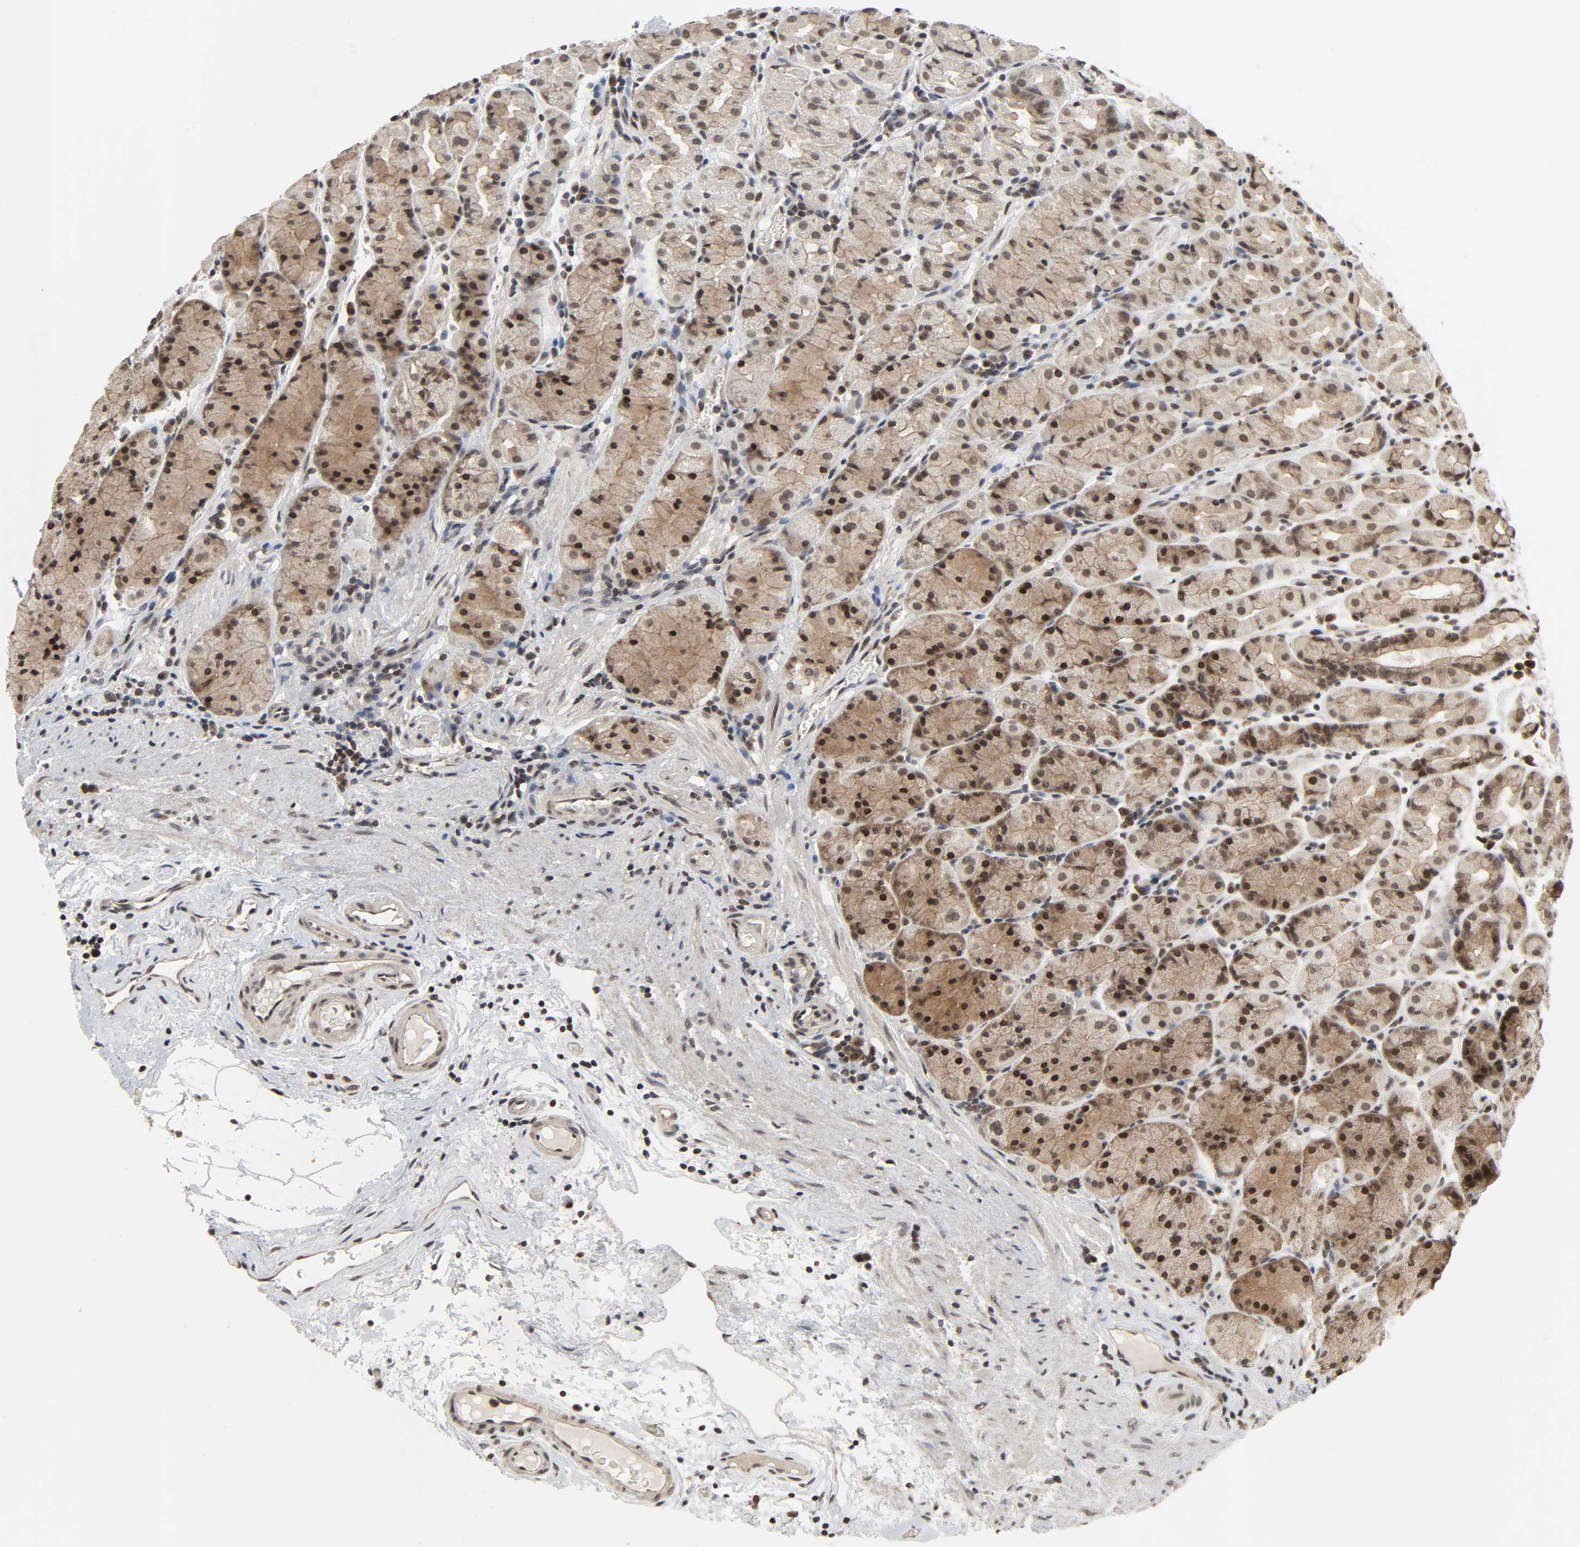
{"staining": {"intensity": "moderate", "quantity": ">75%", "location": "cytoplasmic/membranous,nuclear"}, "tissue": "stomach", "cell_type": "Glandular cells", "image_type": "normal", "snomed": [{"axis": "morphology", "description": "Normal tissue, NOS"}, {"axis": "topography", "description": "Stomach, lower"}], "caption": "Protein expression analysis of unremarkable stomach shows moderate cytoplasmic/membranous,nuclear expression in approximately >75% of glandular cells. (DAB (3,3'-diaminobenzidine) IHC with brightfield microscopy, high magnification).", "gene": "XRCC1", "patient": {"sex": "male", "age": 56}}